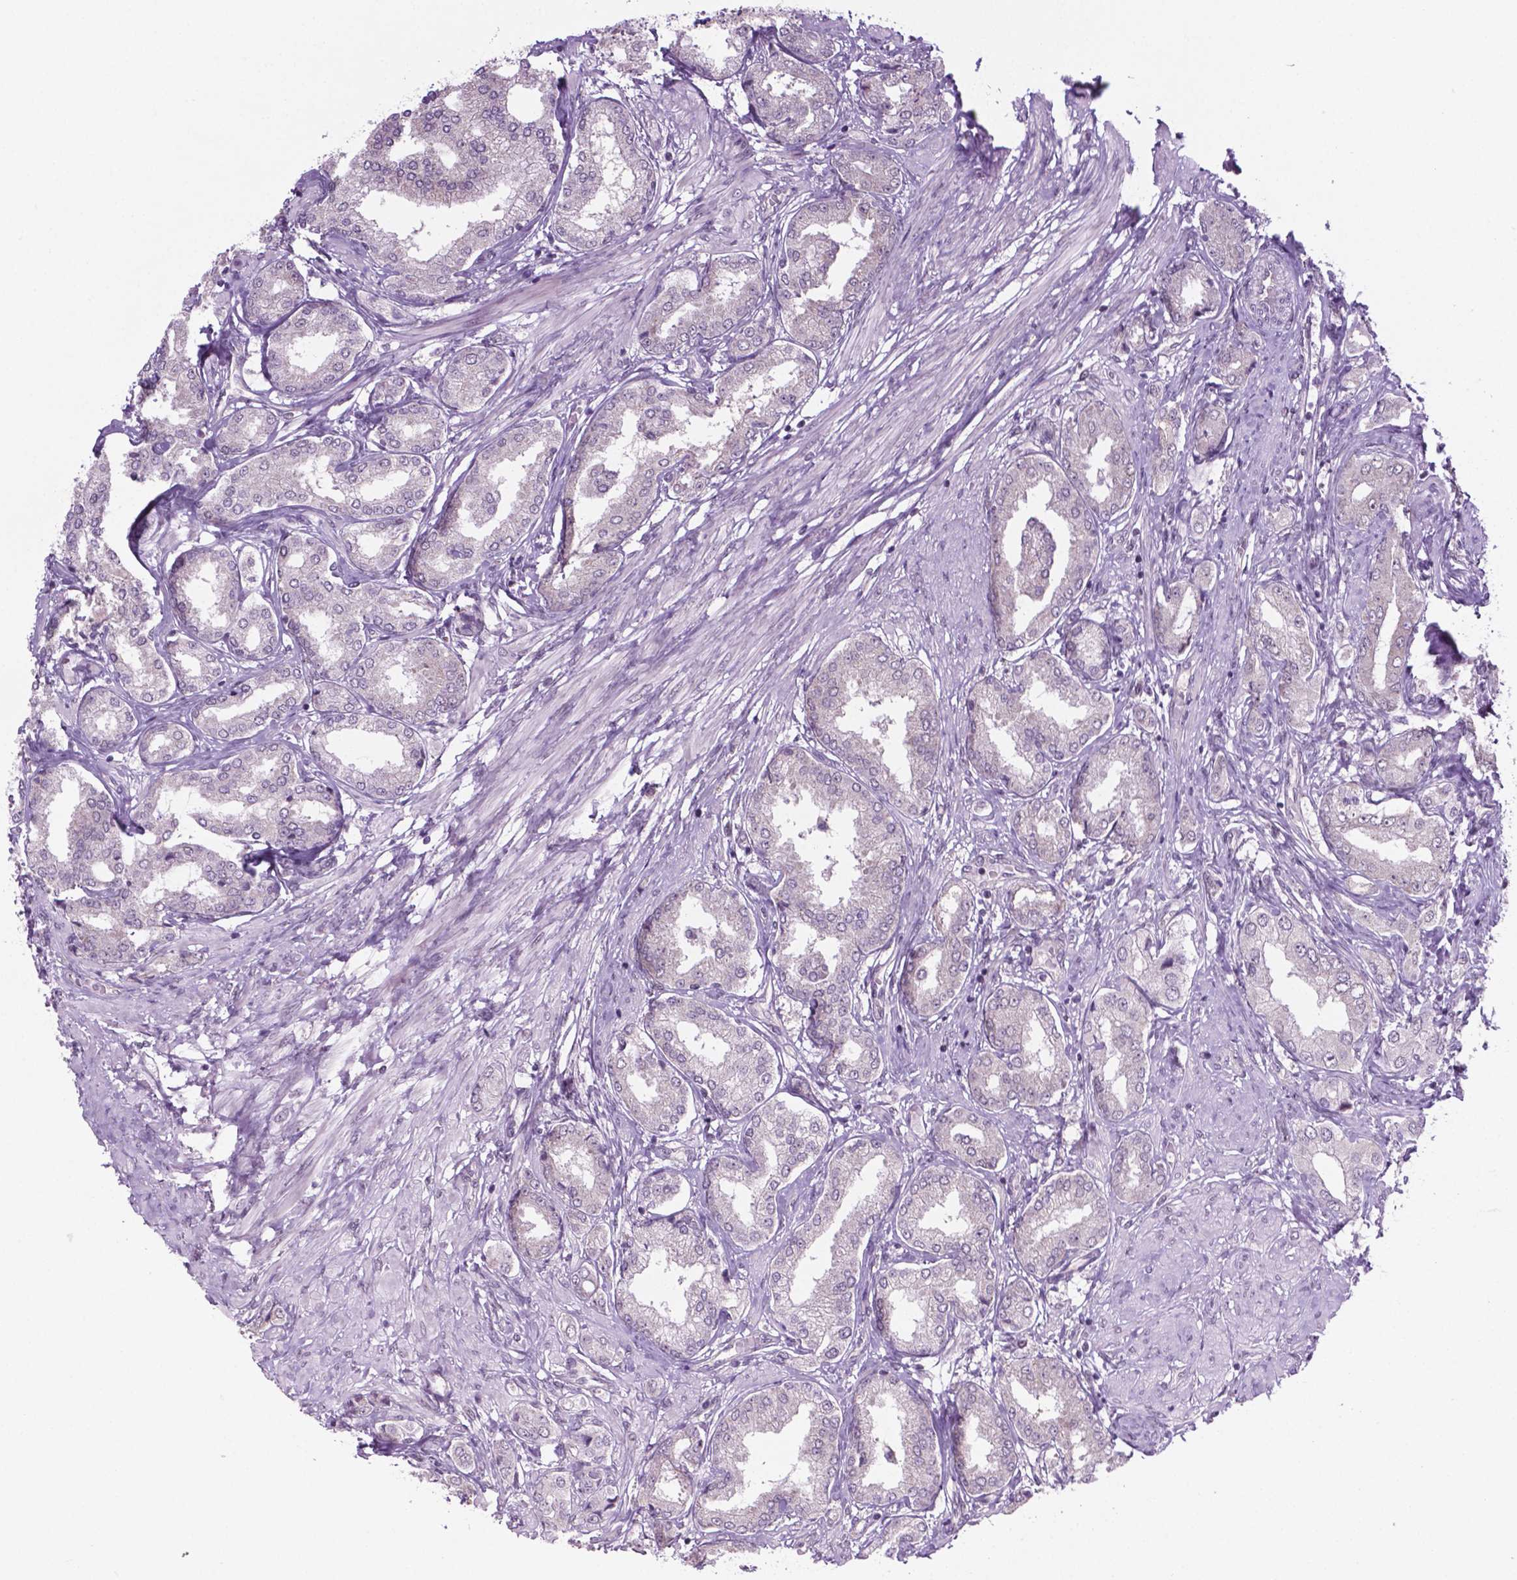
{"staining": {"intensity": "moderate", "quantity": "25%-75%", "location": "nuclear"}, "tissue": "prostate cancer", "cell_type": "Tumor cells", "image_type": "cancer", "snomed": [{"axis": "morphology", "description": "Adenocarcinoma, NOS"}, {"axis": "topography", "description": "Prostate"}], "caption": "Tumor cells exhibit medium levels of moderate nuclear positivity in about 25%-75% of cells in prostate adenocarcinoma.", "gene": "PHAX", "patient": {"sex": "male", "age": 63}}